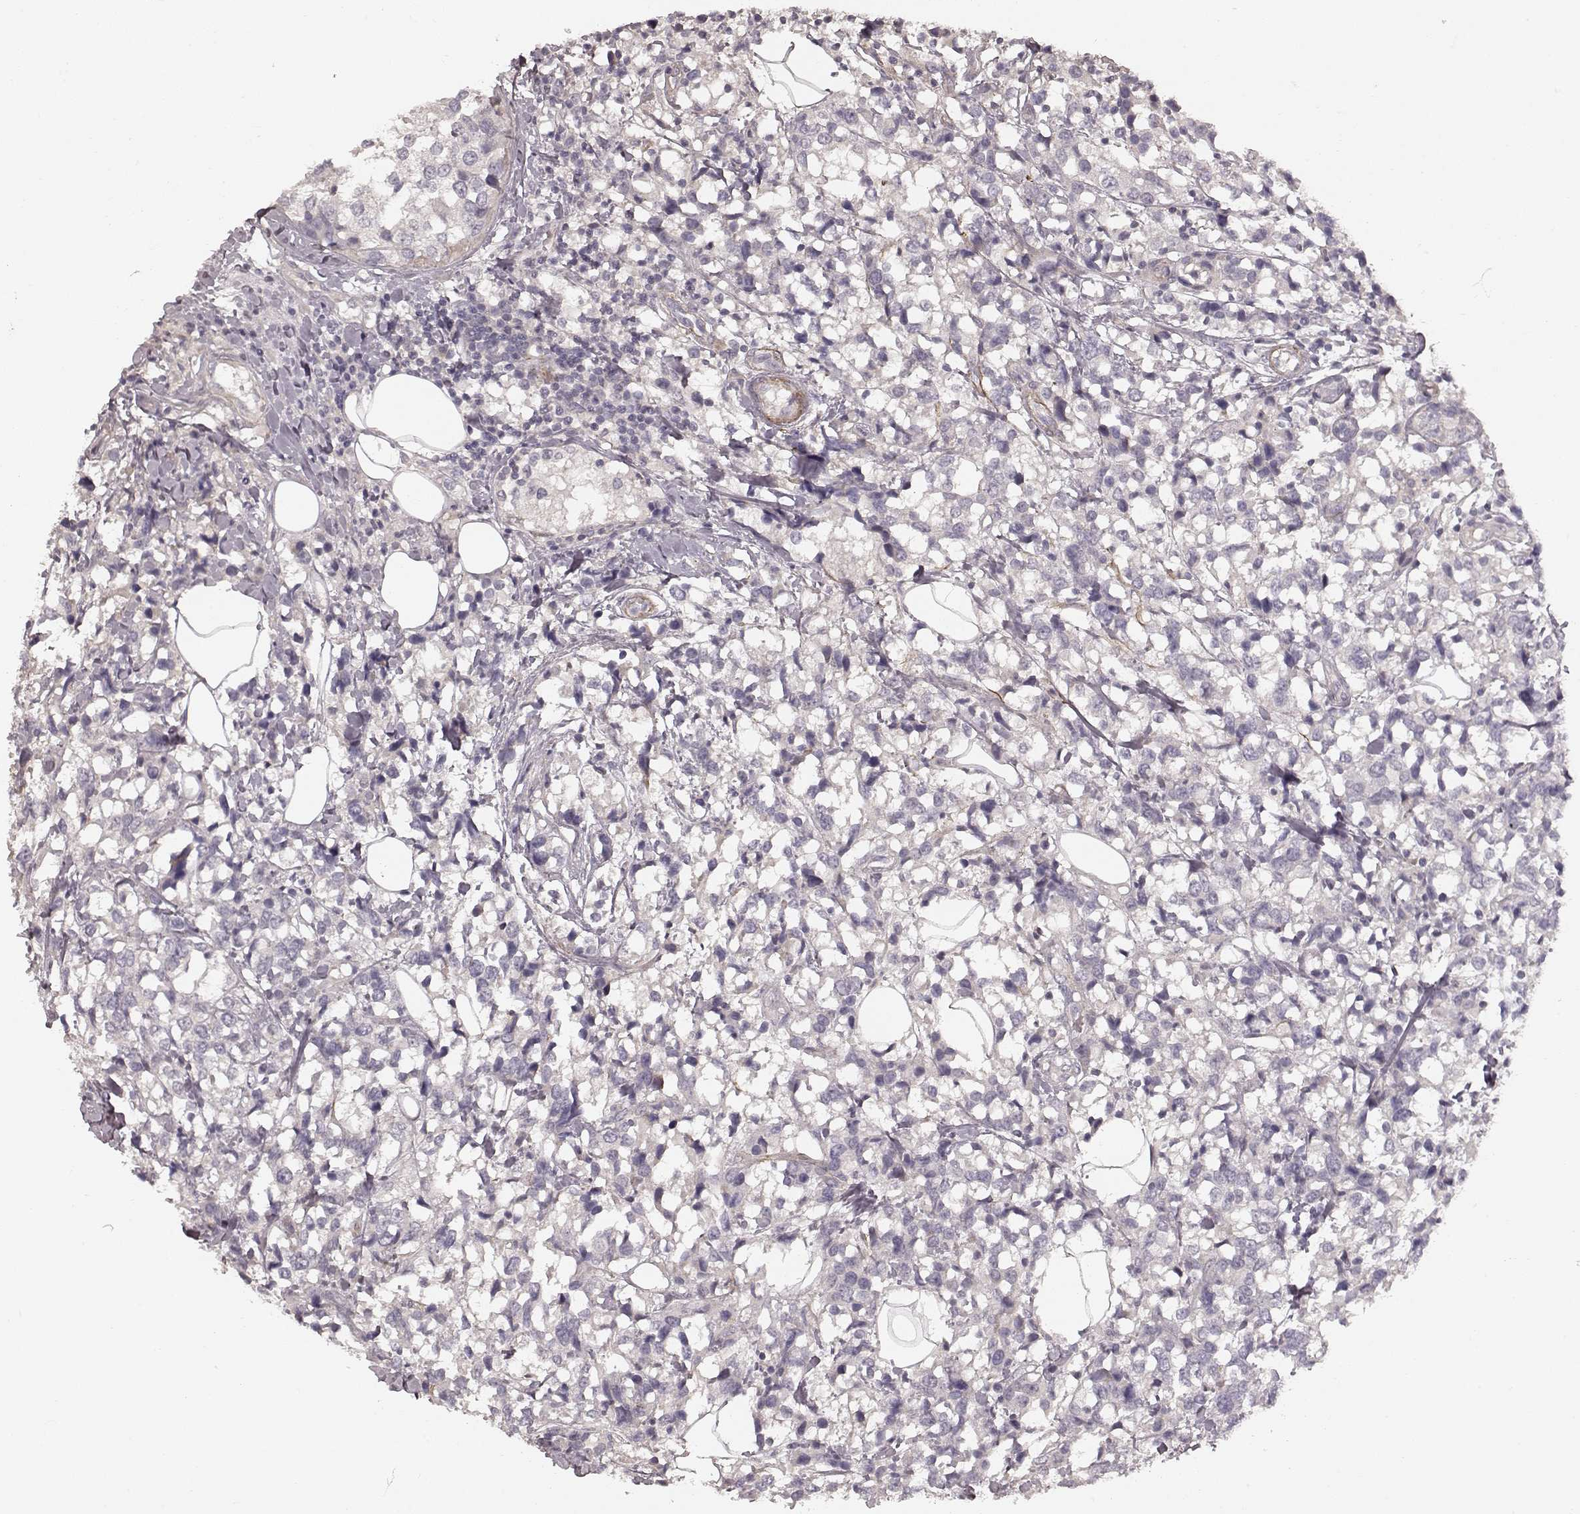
{"staining": {"intensity": "negative", "quantity": "none", "location": "none"}, "tissue": "breast cancer", "cell_type": "Tumor cells", "image_type": "cancer", "snomed": [{"axis": "morphology", "description": "Lobular carcinoma"}, {"axis": "topography", "description": "Breast"}], "caption": "A histopathology image of breast lobular carcinoma stained for a protein reveals no brown staining in tumor cells.", "gene": "KCNJ9", "patient": {"sex": "female", "age": 59}}